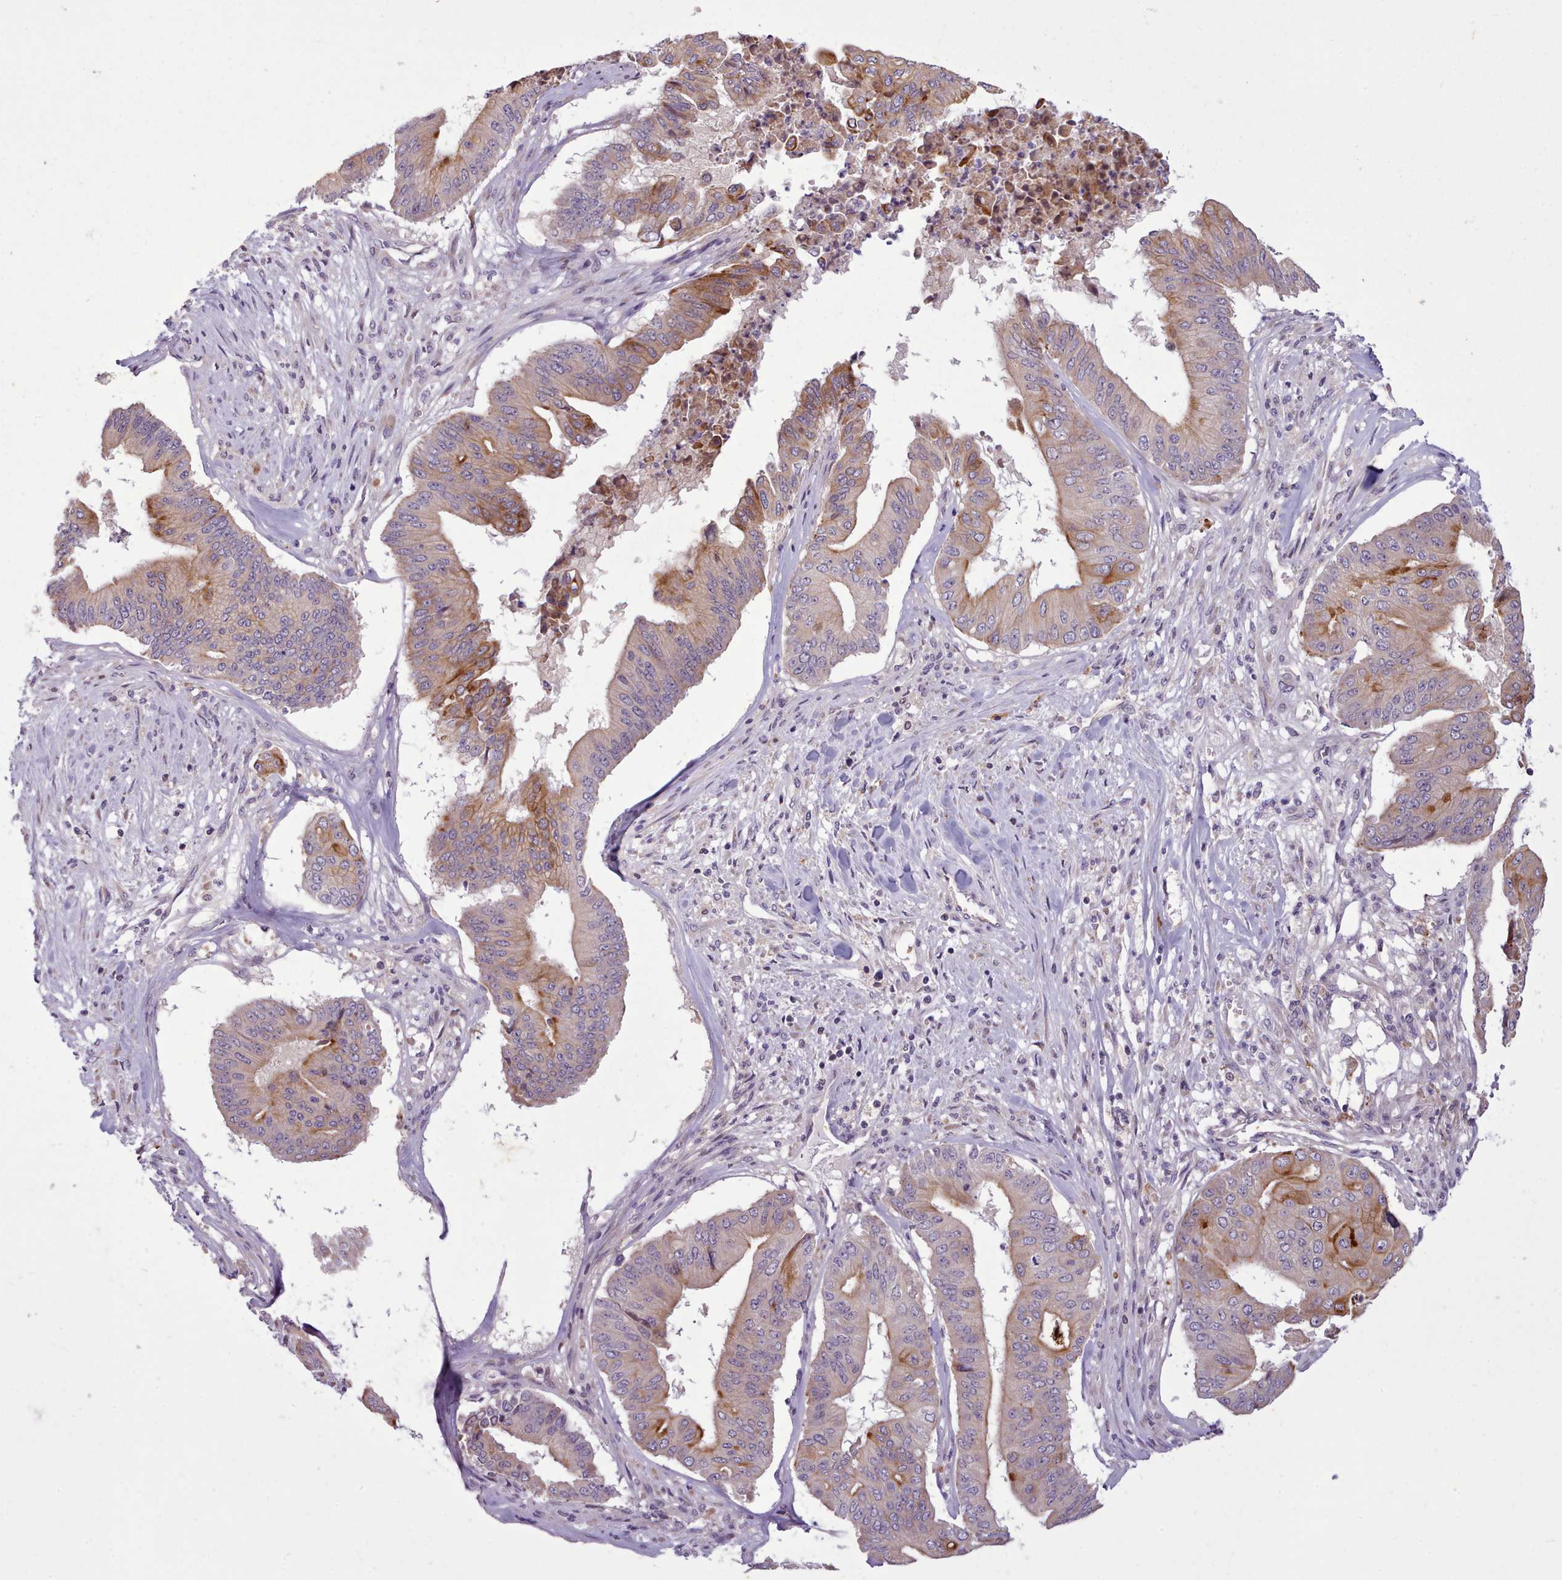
{"staining": {"intensity": "moderate", "quantity": "25%-75%", "location": "cytoplasmic/membranous"}, "tissue": "pancreatic cancer", "cell_type": "Tumor cells", "image_type": "cancer", "snomed": [{"axis": "morphology", "description": "Adenocarcinoma, NOS"}, {"axis": "topography", "description": "Pancreas"}], "caption": "The micrograph demonstrates staining of adenocarcinoma (pancreatic), revealing moderate cytoplasmic/membranous protein positivity (brown color) within tumor cells. (Brightfield microscopy of DAB IHC at high magnification).", "gene": "NMRK1", "patient": {"sex": "female", "age": 77}}